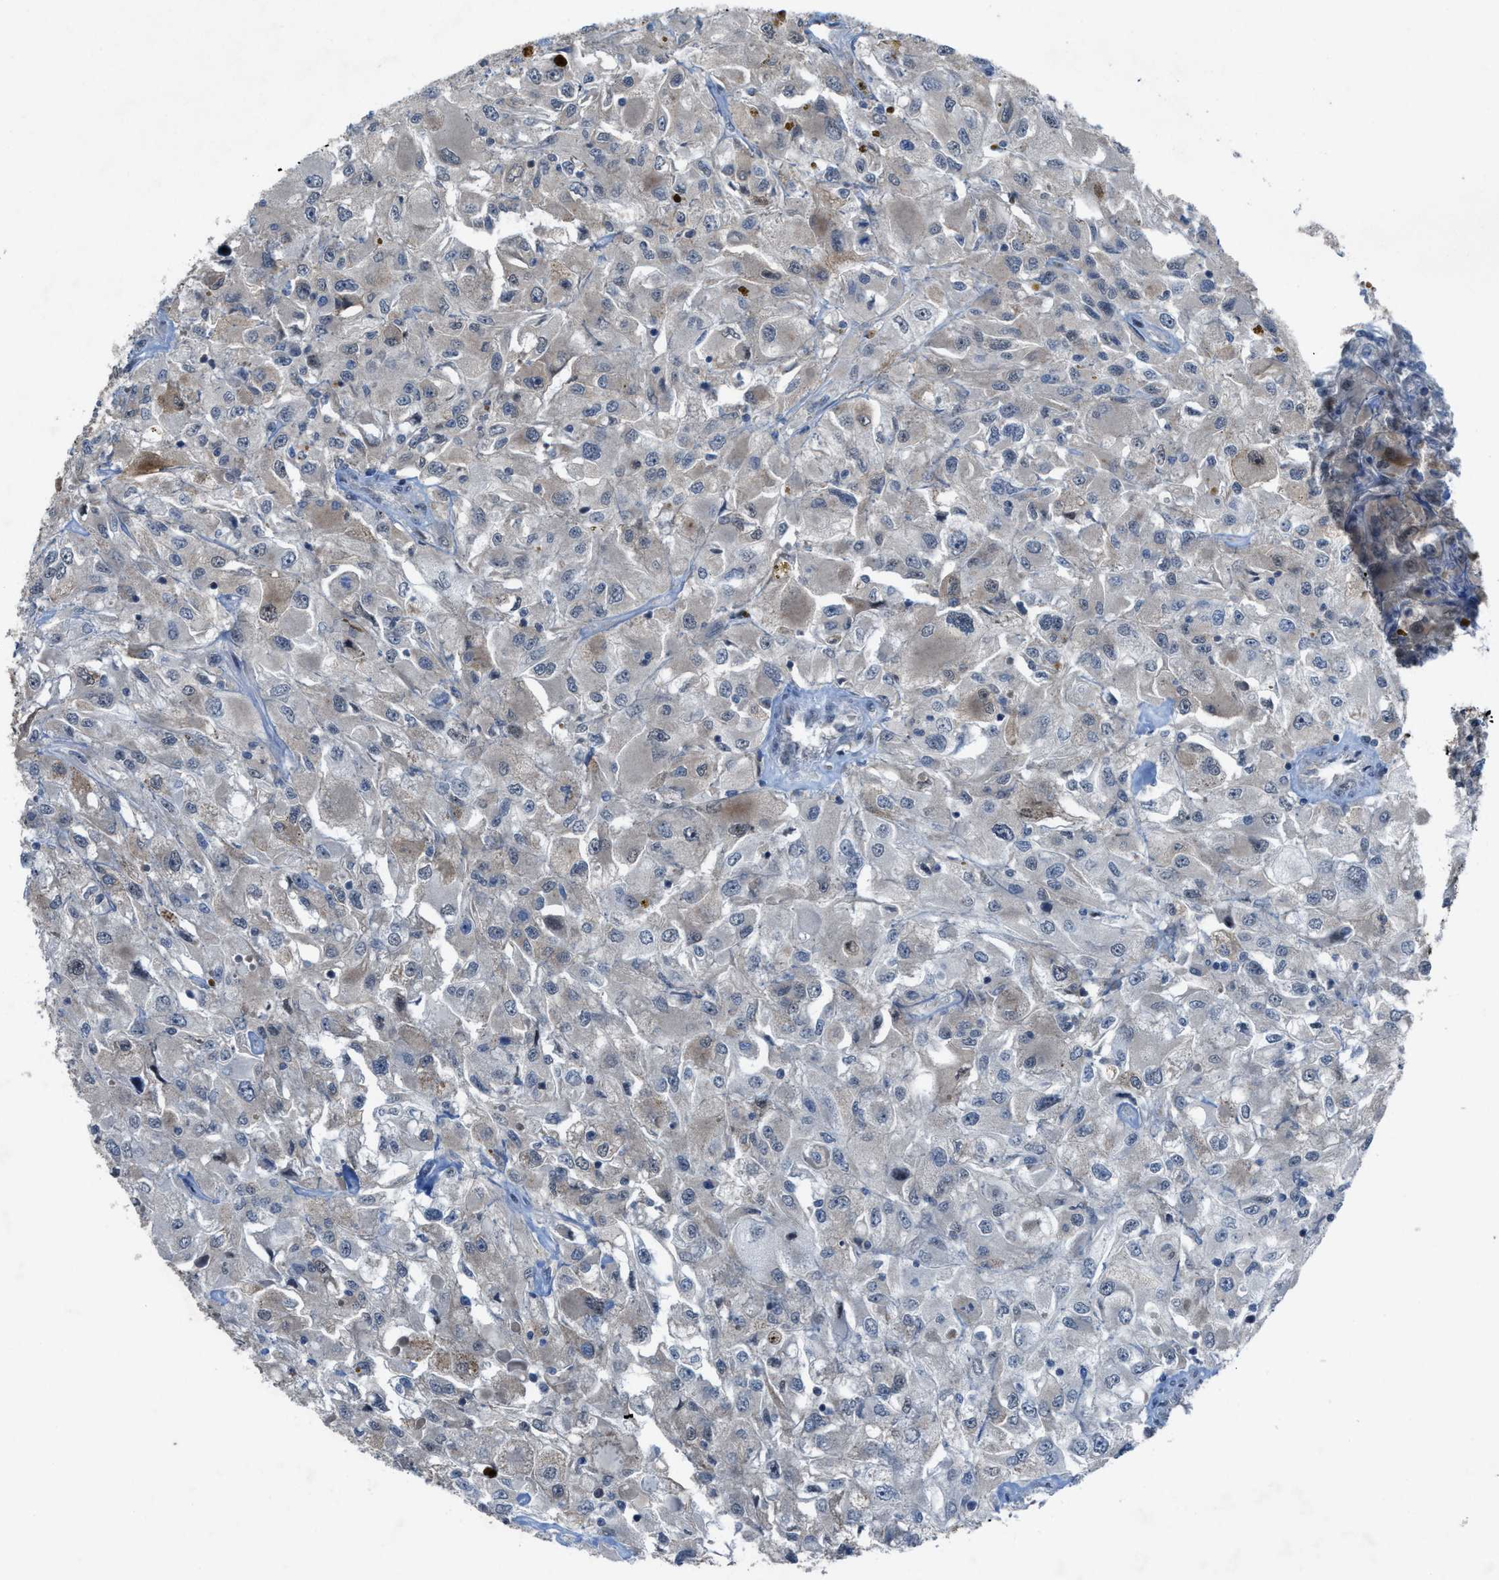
{"staining": {"intensity": "negative", "quantity": "none", "location": "none"}, "tissue": "renal cancer", "cell_type": "Tumor cells", "image_type": "cancer", "snomed": [{"axis": "morphology", "description": "Adenocarcinoma, NOS"}, {"axis": "topography", "description": "Kidney"}], "caption": "The photomicrograph shows no staining of tumor cells in adenocarcinoma (renal). Nuclei are stained in blue.", "gene": "PLAA", "patient": {"sex": "female", "age": 52}}